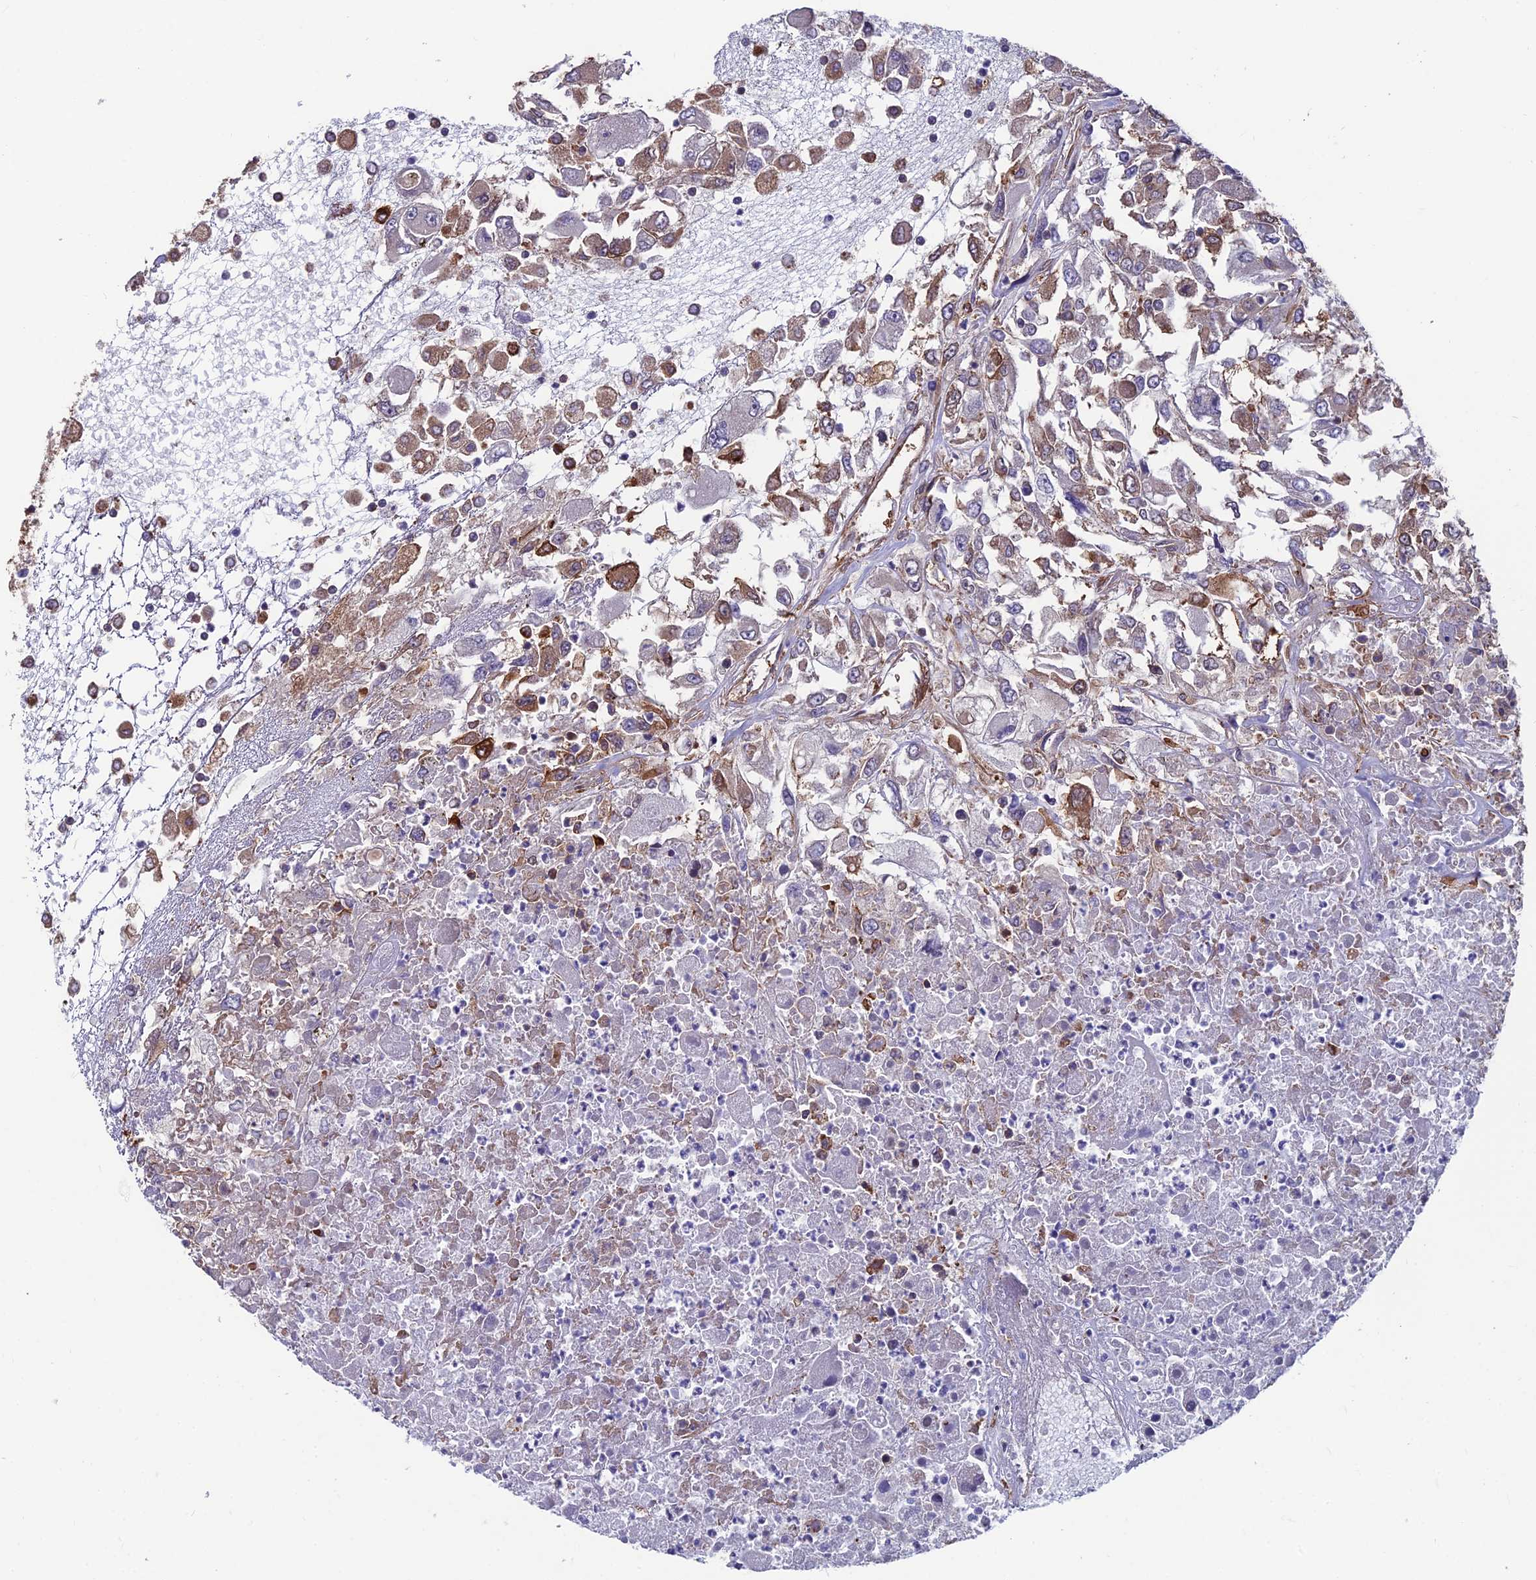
{"staining": {"intensity": "moderate", "quantity": "<25%", "location": "cytoplasmic/membranous"}, "tissue": "renal cancer", "cell_type": "Tumor cells", "image_type": "cancer", "snomed": [{"axis": "morphology", "description": "Adenocarcinoma, NOS"}, {"axis": "topography", "description": "Kidney"}], "caption": "Tumor cells exhibit moderate cytoplasmic/membranous staining in about <25% of cells in renal cancer (adenocarcinoma).", "gene": "RTN4RL1", "patient": {"sex": "female", "age": 52}}